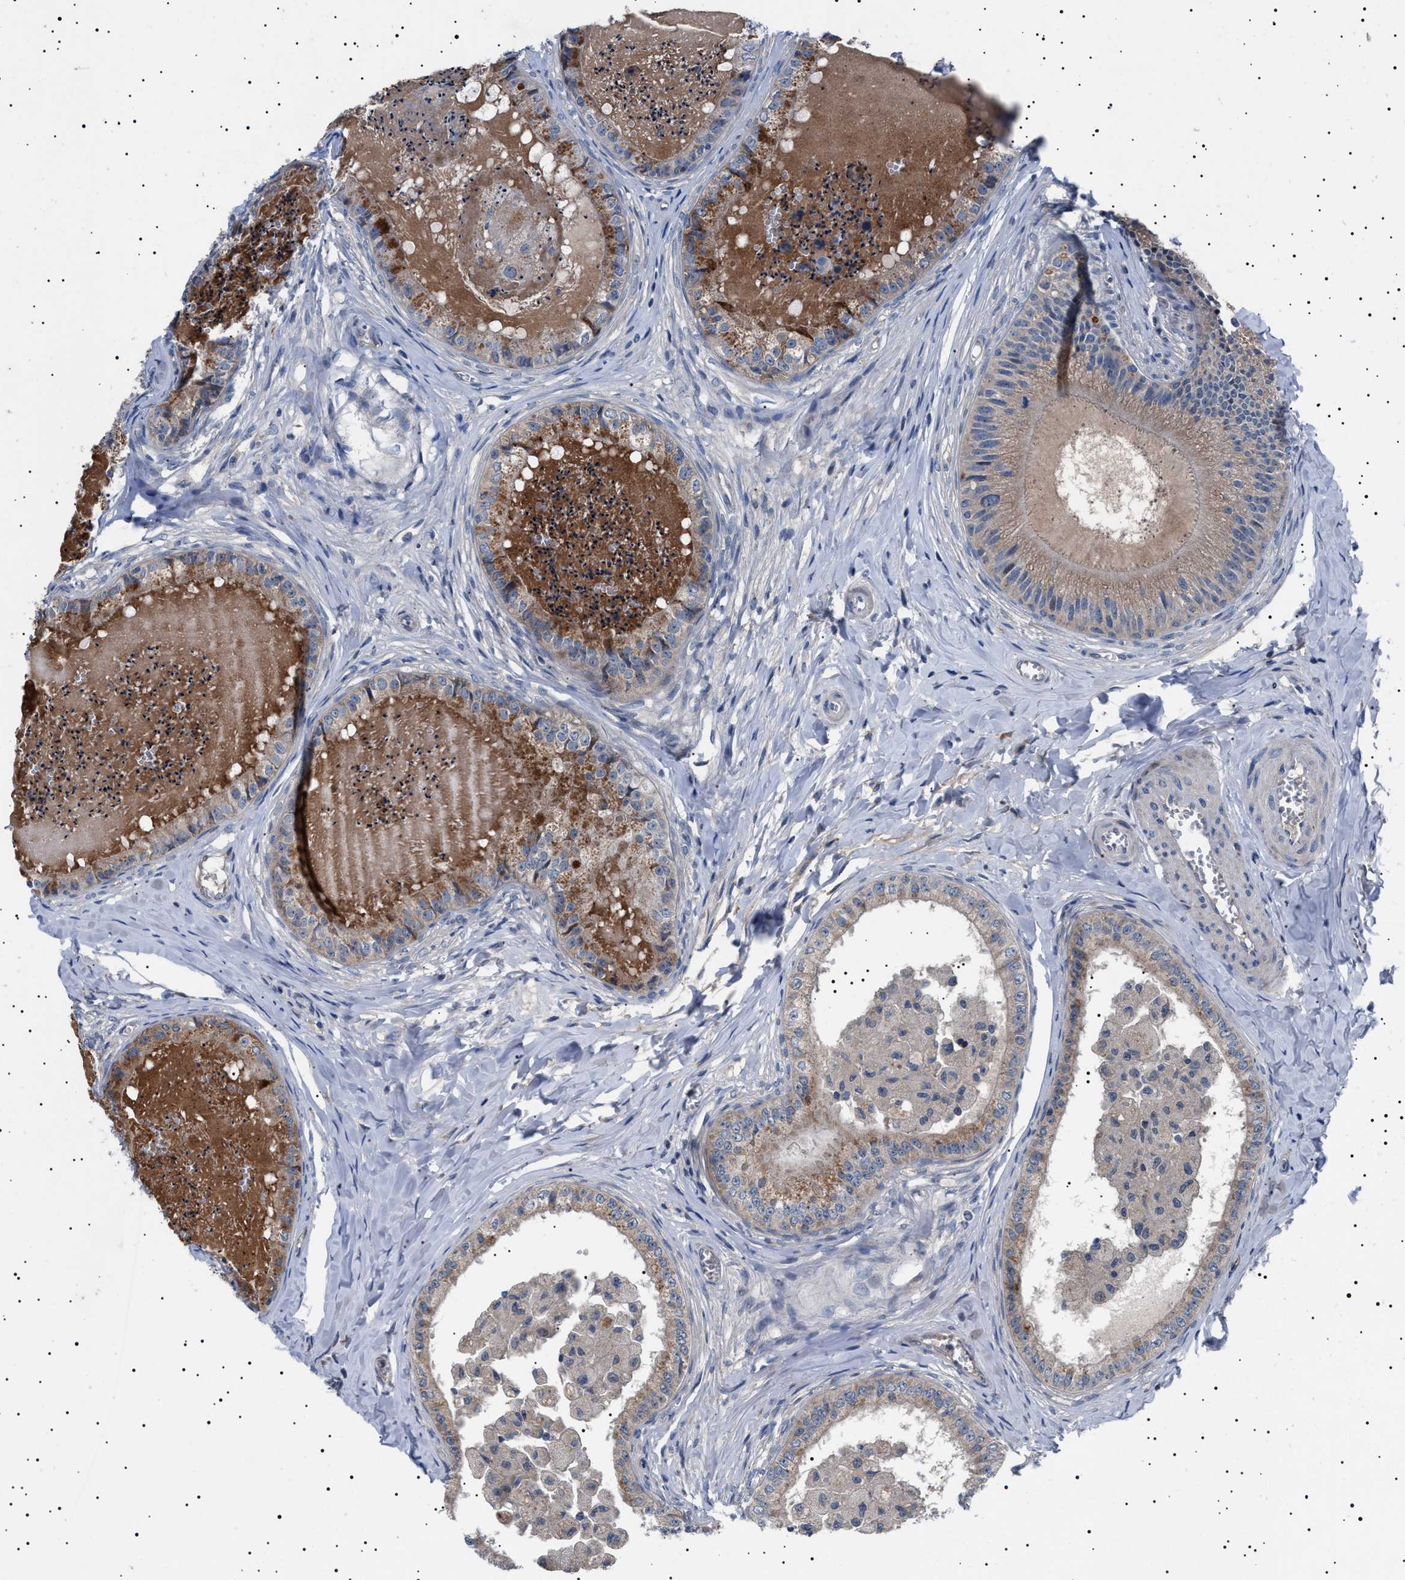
{"staining": {"intensity": "moderate", "quantity": "<25%", "location": "cytoplasmic/membranous"}, "tissue": "epididymis", "cell_type": "Glandular cells", "image_type": "normal", "snomed": [{"axis": "morphology", "description": "Normal tissue, NOS"}, {"axis": "topography", "description": "Epididymis"}], "caption": "Unremarkable epididymis shows moderate cytoplasmic/membranous staining in about <25% of glandular cells, visualized by immunohistochemistry. (Brightfield microscopy of DAB IHC at high magnification).", "gene": "PTRH1", "patient": {"sex": "male", "age": 31}}